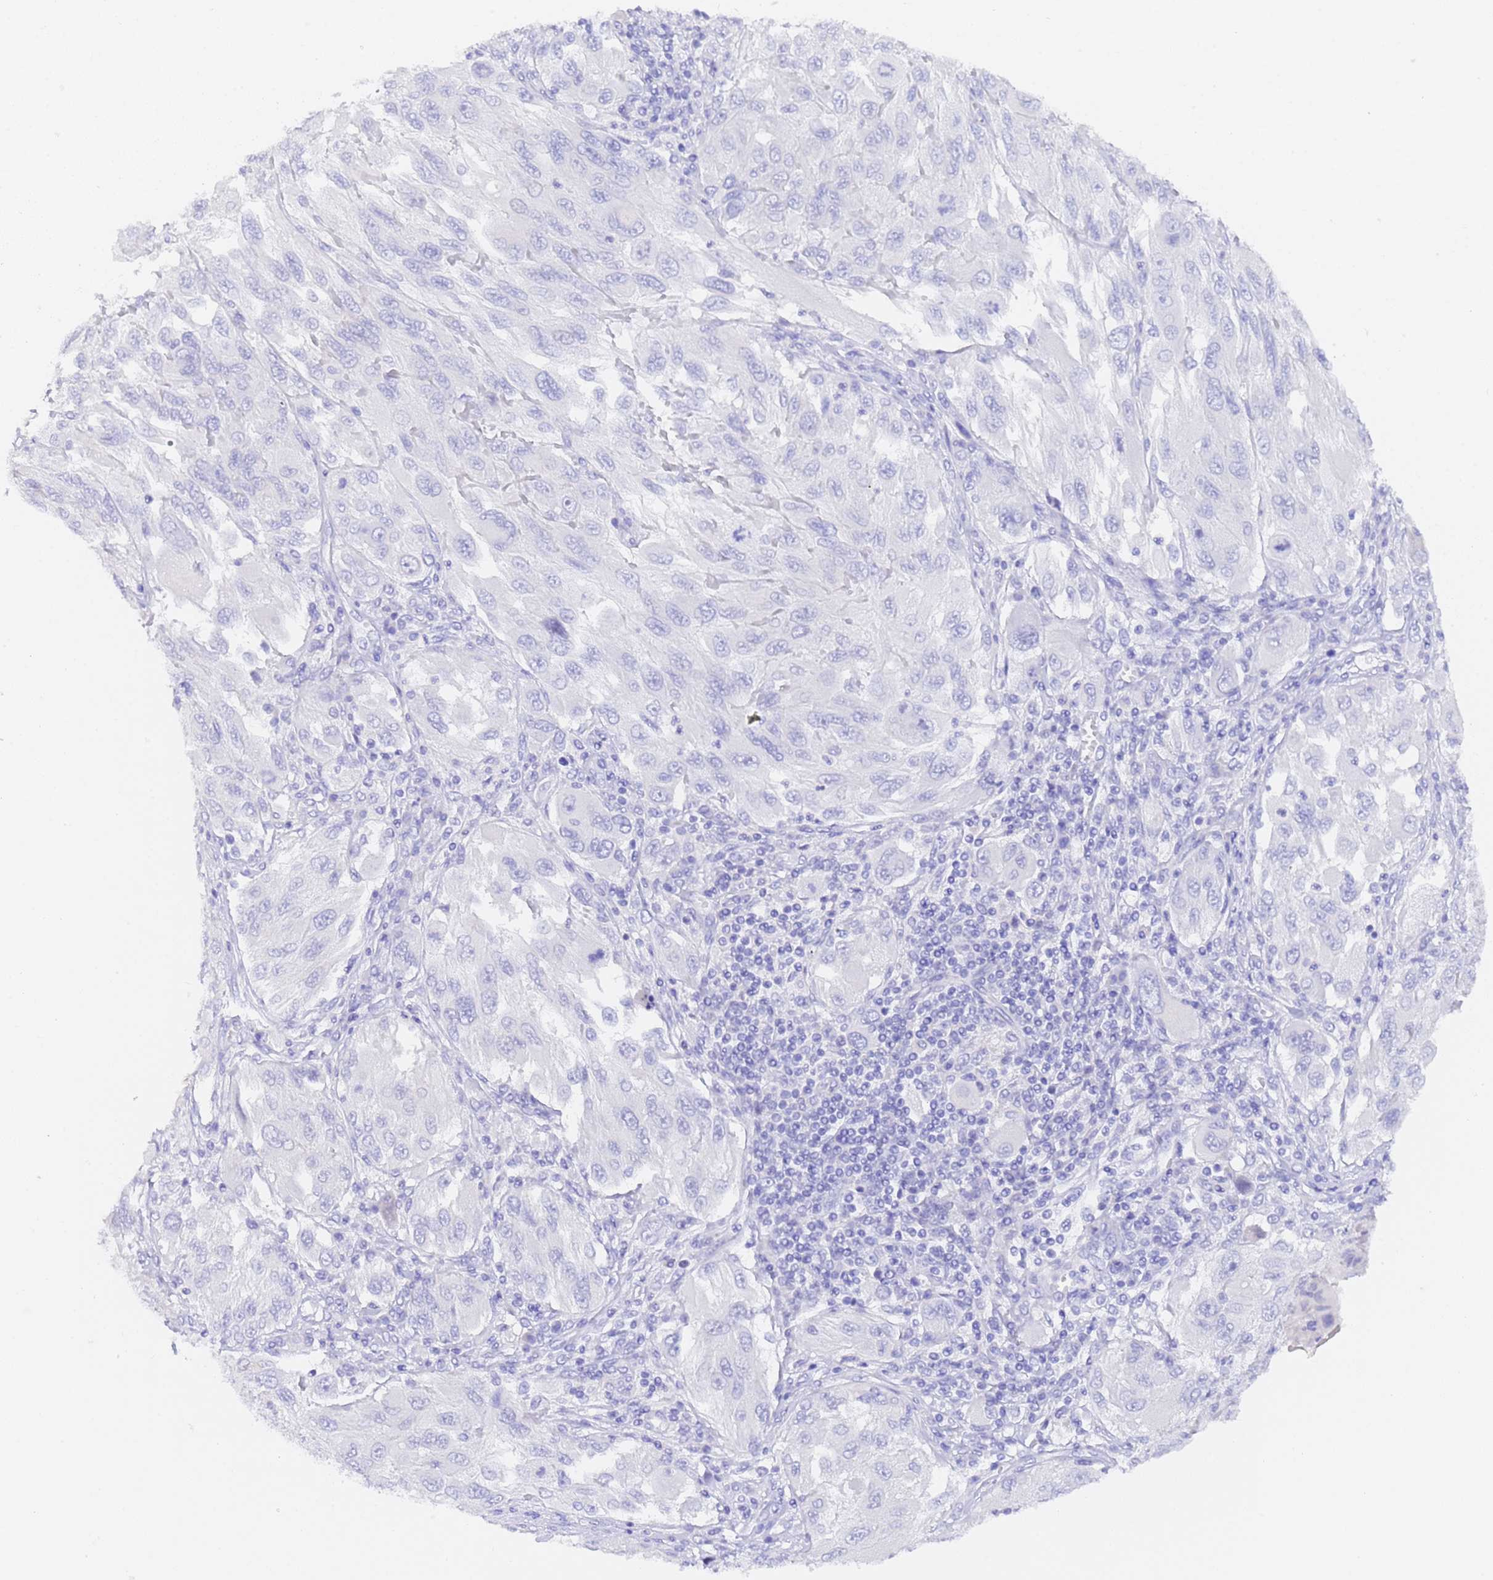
{"staining": {"intensity": "negative", "quantity": "none", "location": "none"}, "tissue": "melanoma", "cell_type": "Tumor cells", "image_type": "cancer", "snomed": [{"axis": "morphology", "description": "Malignant melanoma, NOS"}, {"axis": "topography", "description": "Skin"}], "caption": "This is a image of IHC staining of malignant melanoma, which shows no staining in tumor cells.", "gene": "GABRA1", "patient": {"sex": "female", "age": 91}}